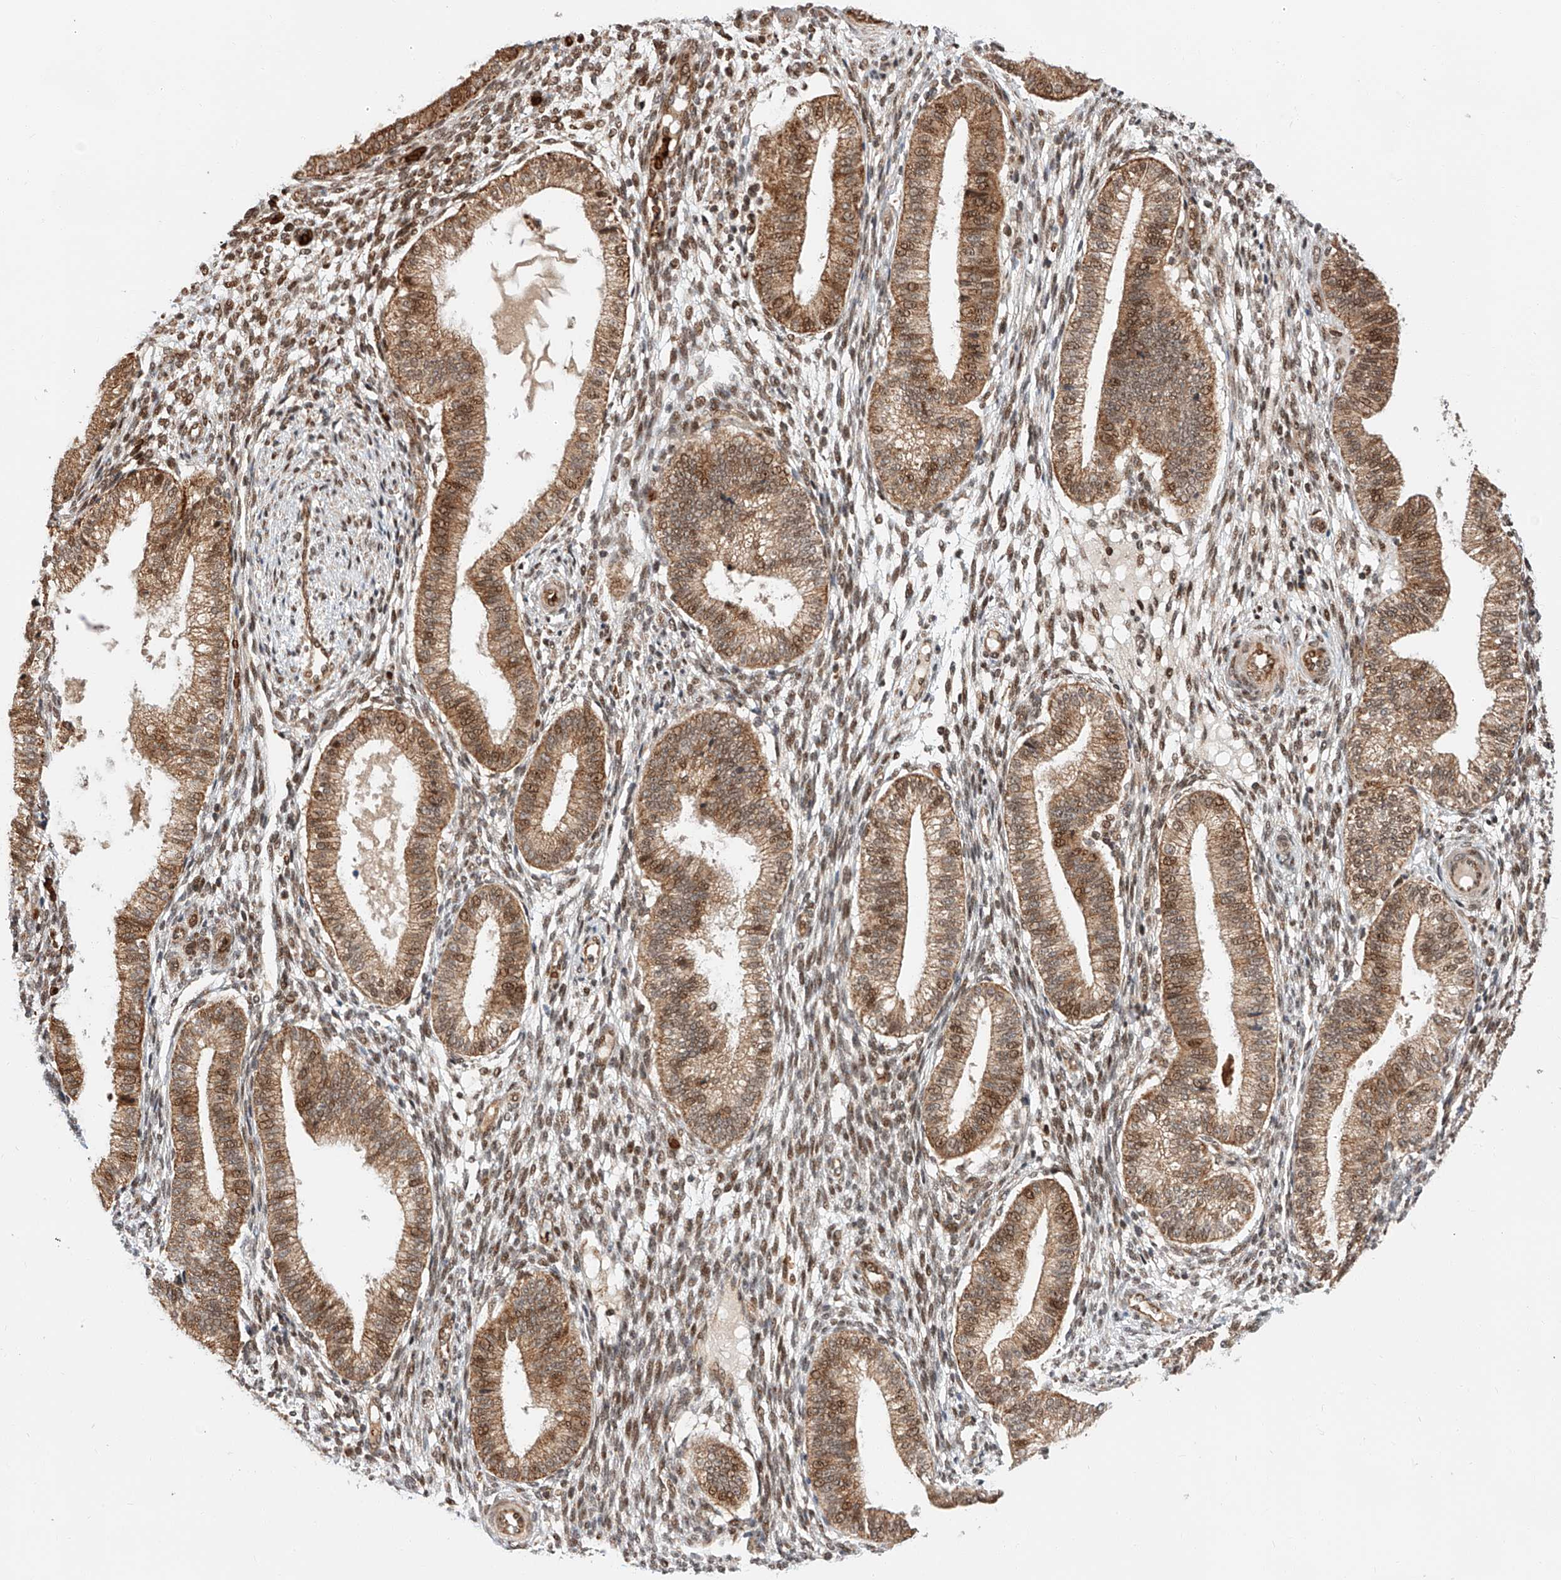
{"staining": {"intensity": "moderate", "quantity": ">75%", "location": "nuclear"}, "tissue": "endometrium", "cell_type": "Cells in endometrial stroma", "image_type": "normal", "snomed": [{"axis": "morphology", "description": "Normal tissue, NOS"}, {"axis": "topography", "description": "Endometrium"}], "caption": "Endometrium stained with DAB (3,3'-diaminobenzidine) immunohistochemistry displays medium levels of moderate nuclear staining in approximately >75% of cells in endometrial stroma.", "gene": "THTPA", "patient": {"sex": "female", "age": 39}}